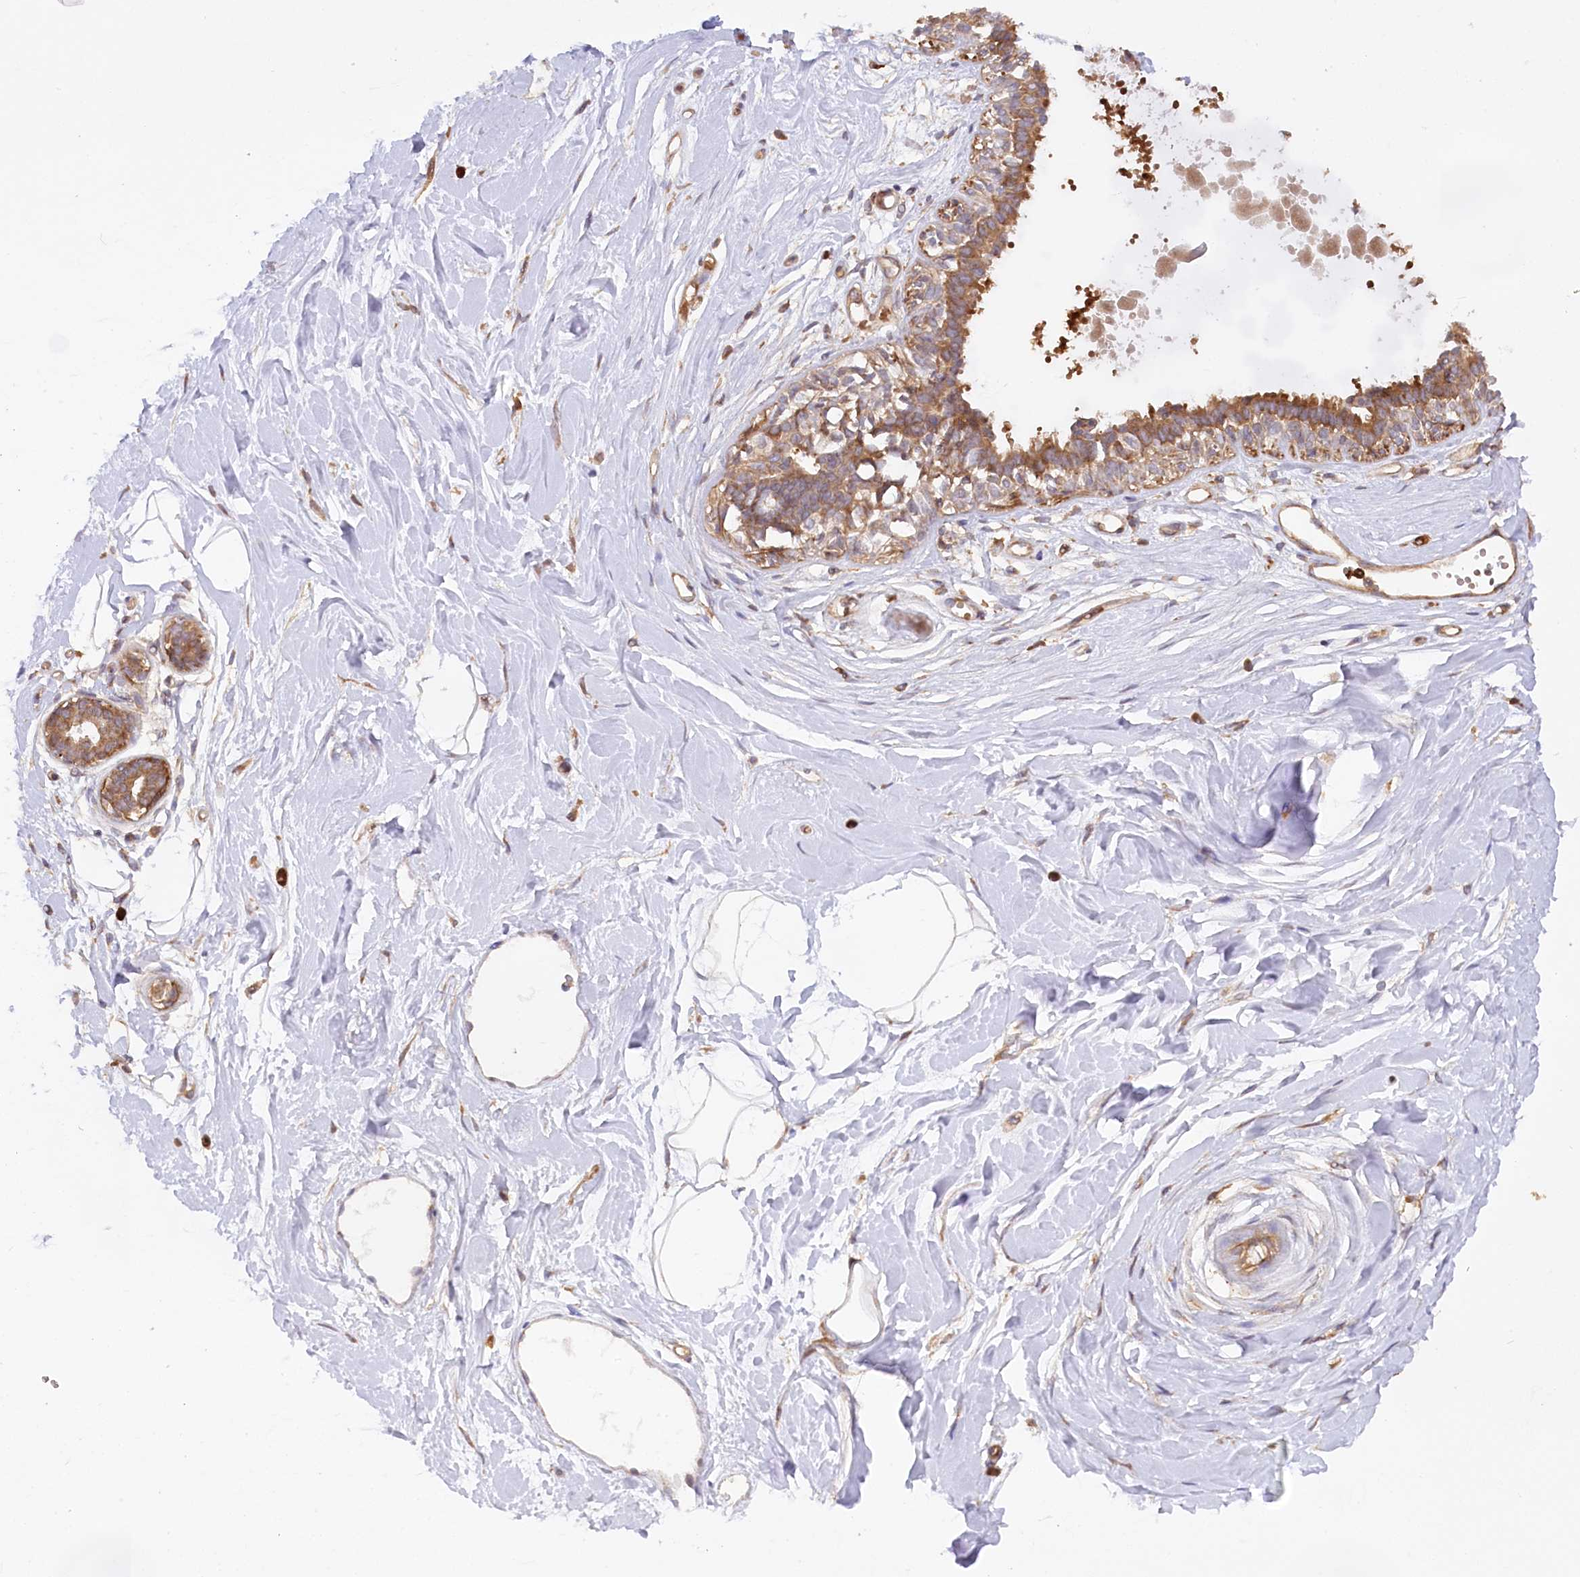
{"staining": {"intensity": "negative", "quantity": "none", "location": "none"}, "tissue": "breast", "cell_type": "Adipocytes", "image_type": "normal", "snomed": [{"axis": "morphology", "description": "Normal tissue, NOS"}, {"axis": "topography", "description": "Breast"}], "caption": "This is an IHC histopathology image of unremarkable breast. There is no expression in adipocytes.", "gene": "PAIP2", "patient": {"sex": "female", "age": 45}}